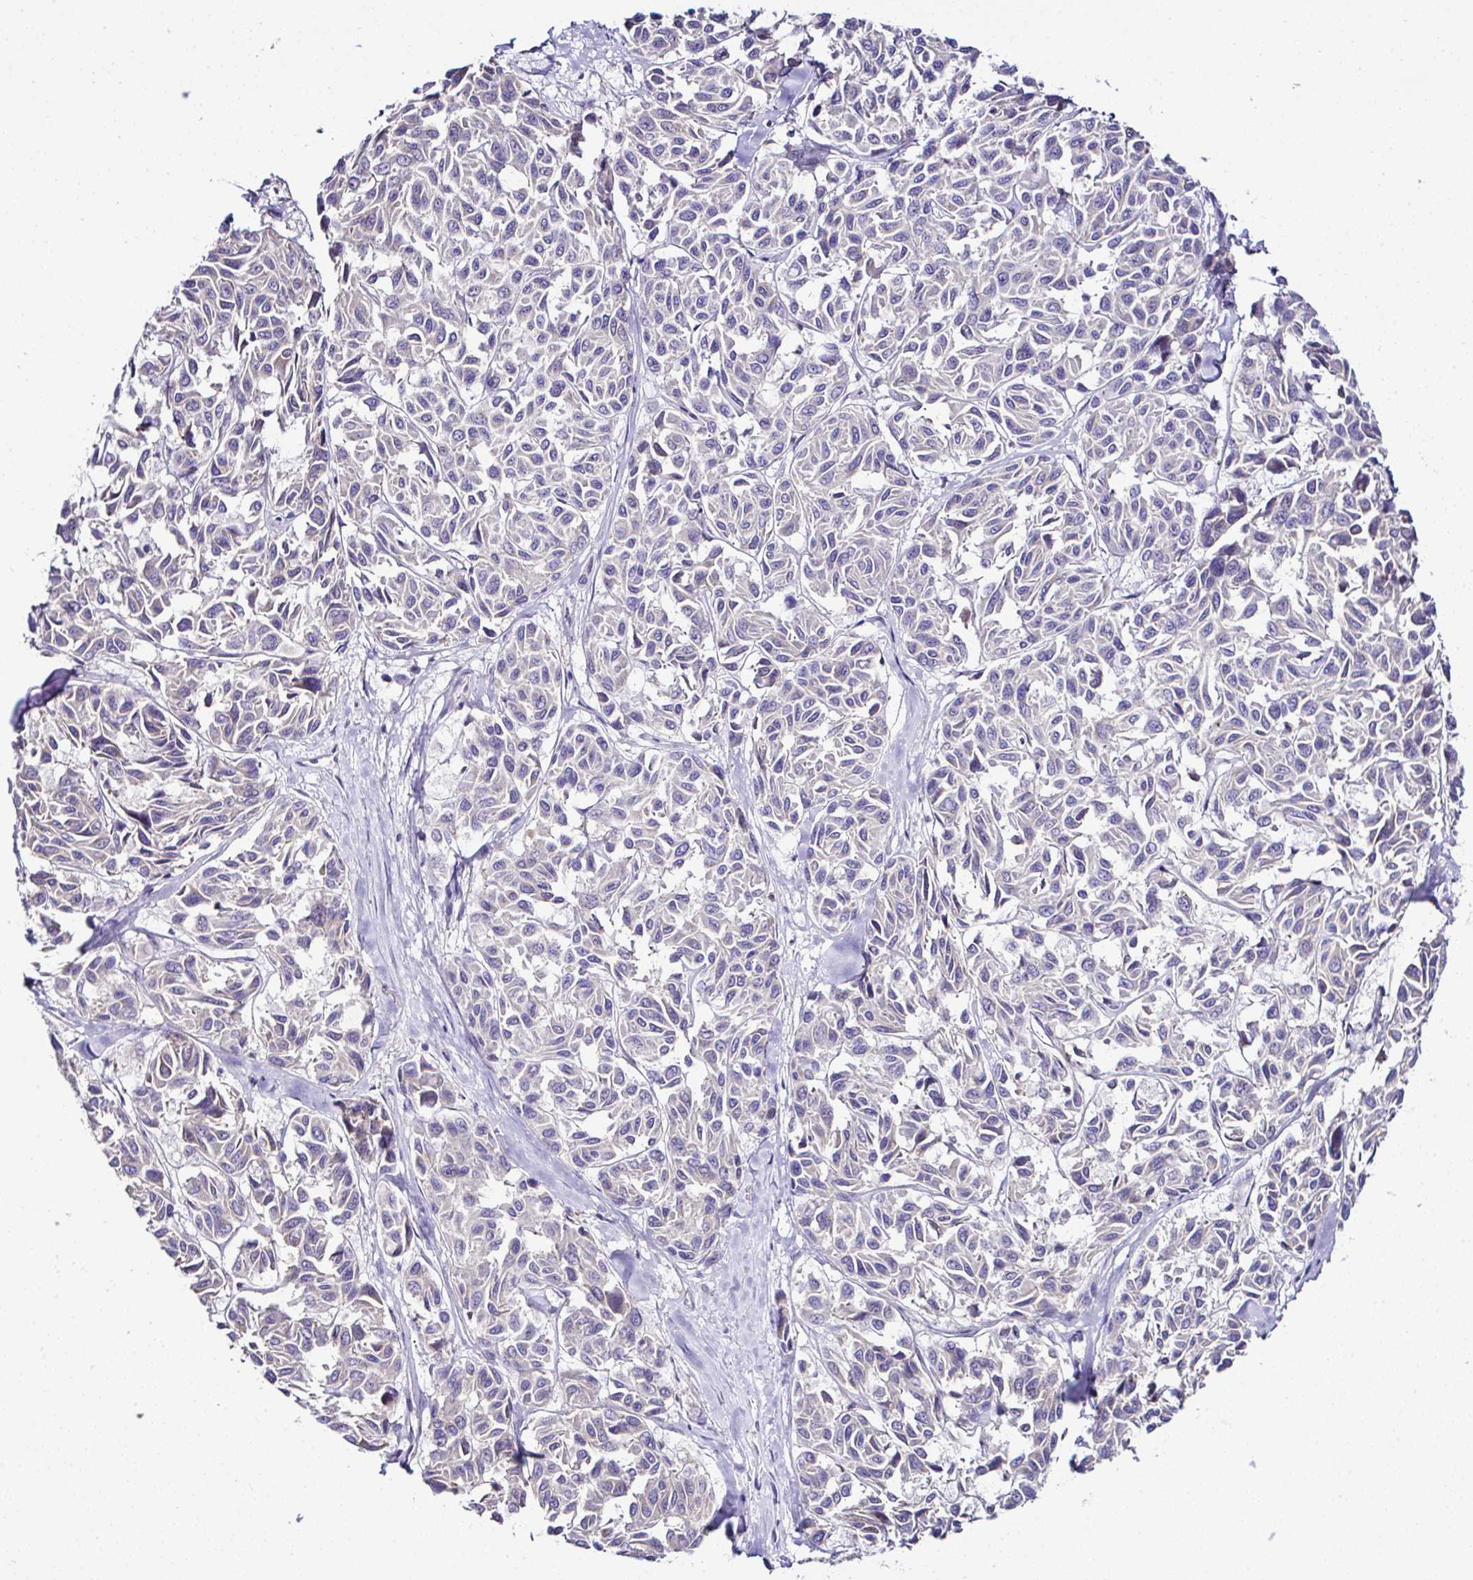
{"staining": {"intensity": "negative", "quantity": "none", "location": "none"}, "tissue": "melanoma", "cell_type": "Tumor cells", "image_type": "cancer", "snomed": [{"axis": "morphology", "description": "Malignant melanoma, NOS"}, {"axis": "topography", "description": "Skin"}], "caption": "This is an immunohistochemistry (IHC) micrograph of malignant melanoma. There is no staining in tumor cells.", "gene": "OR4P4", "patient": {"sex": "female", "age": 66}}